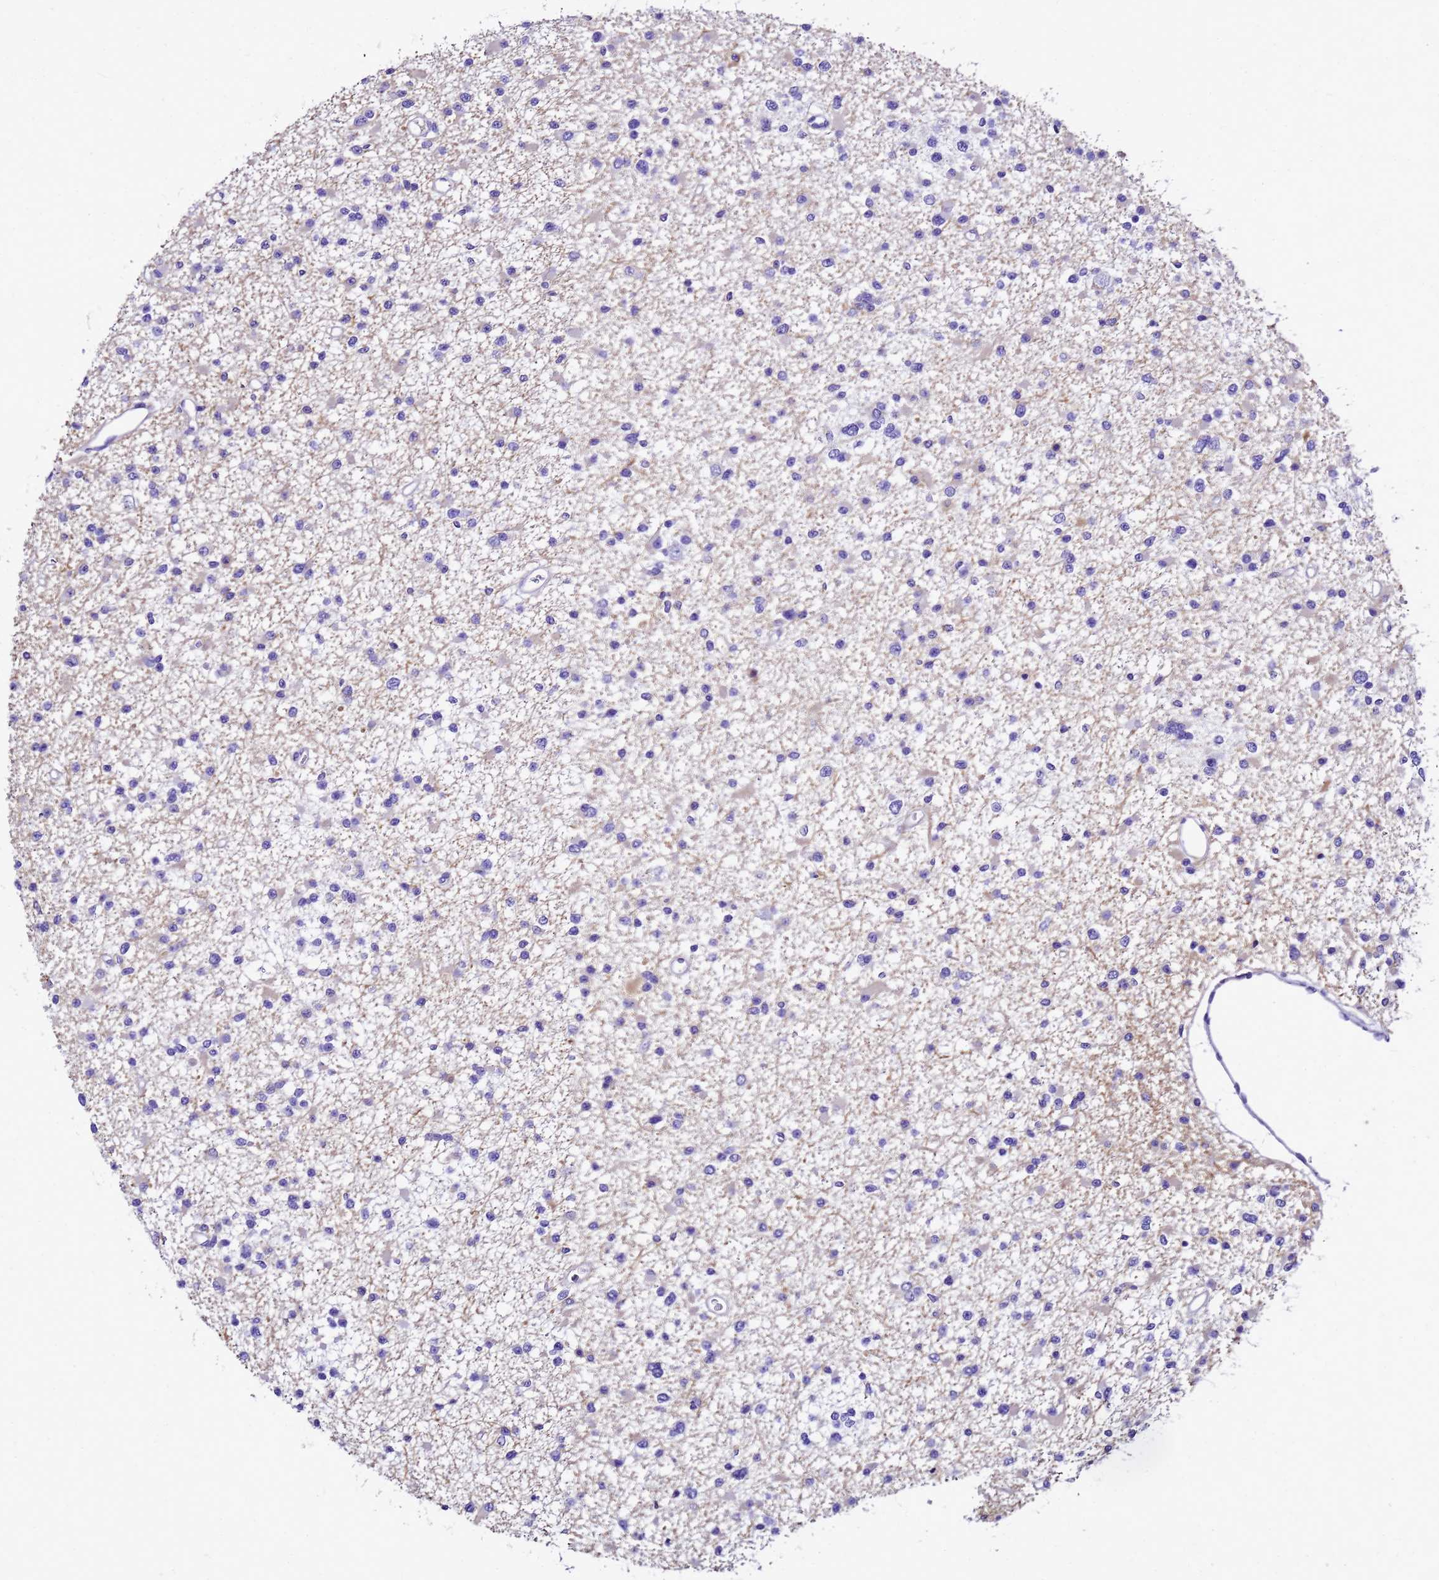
{"staining": {"intensity": "negative", "quantity": "none", "location": "none"}, "tissue": "glioma", "cell_type": "Tumor cells", "image_type": "cancer", "snomed": [{"axis": "morphology", "description": "Glioma, malignant, Low grade"}, {"axis": "topography", "description": "Brain"}], "caption": "An IHC micrograph of glioma is shown. There is no staining in tumor cells of glioma. (DAB immunohistochemistry (IHC) with hematoxylin counter stain).", "gene": "UGT2A1", "patient": {"sex": "female", "age": 22}}